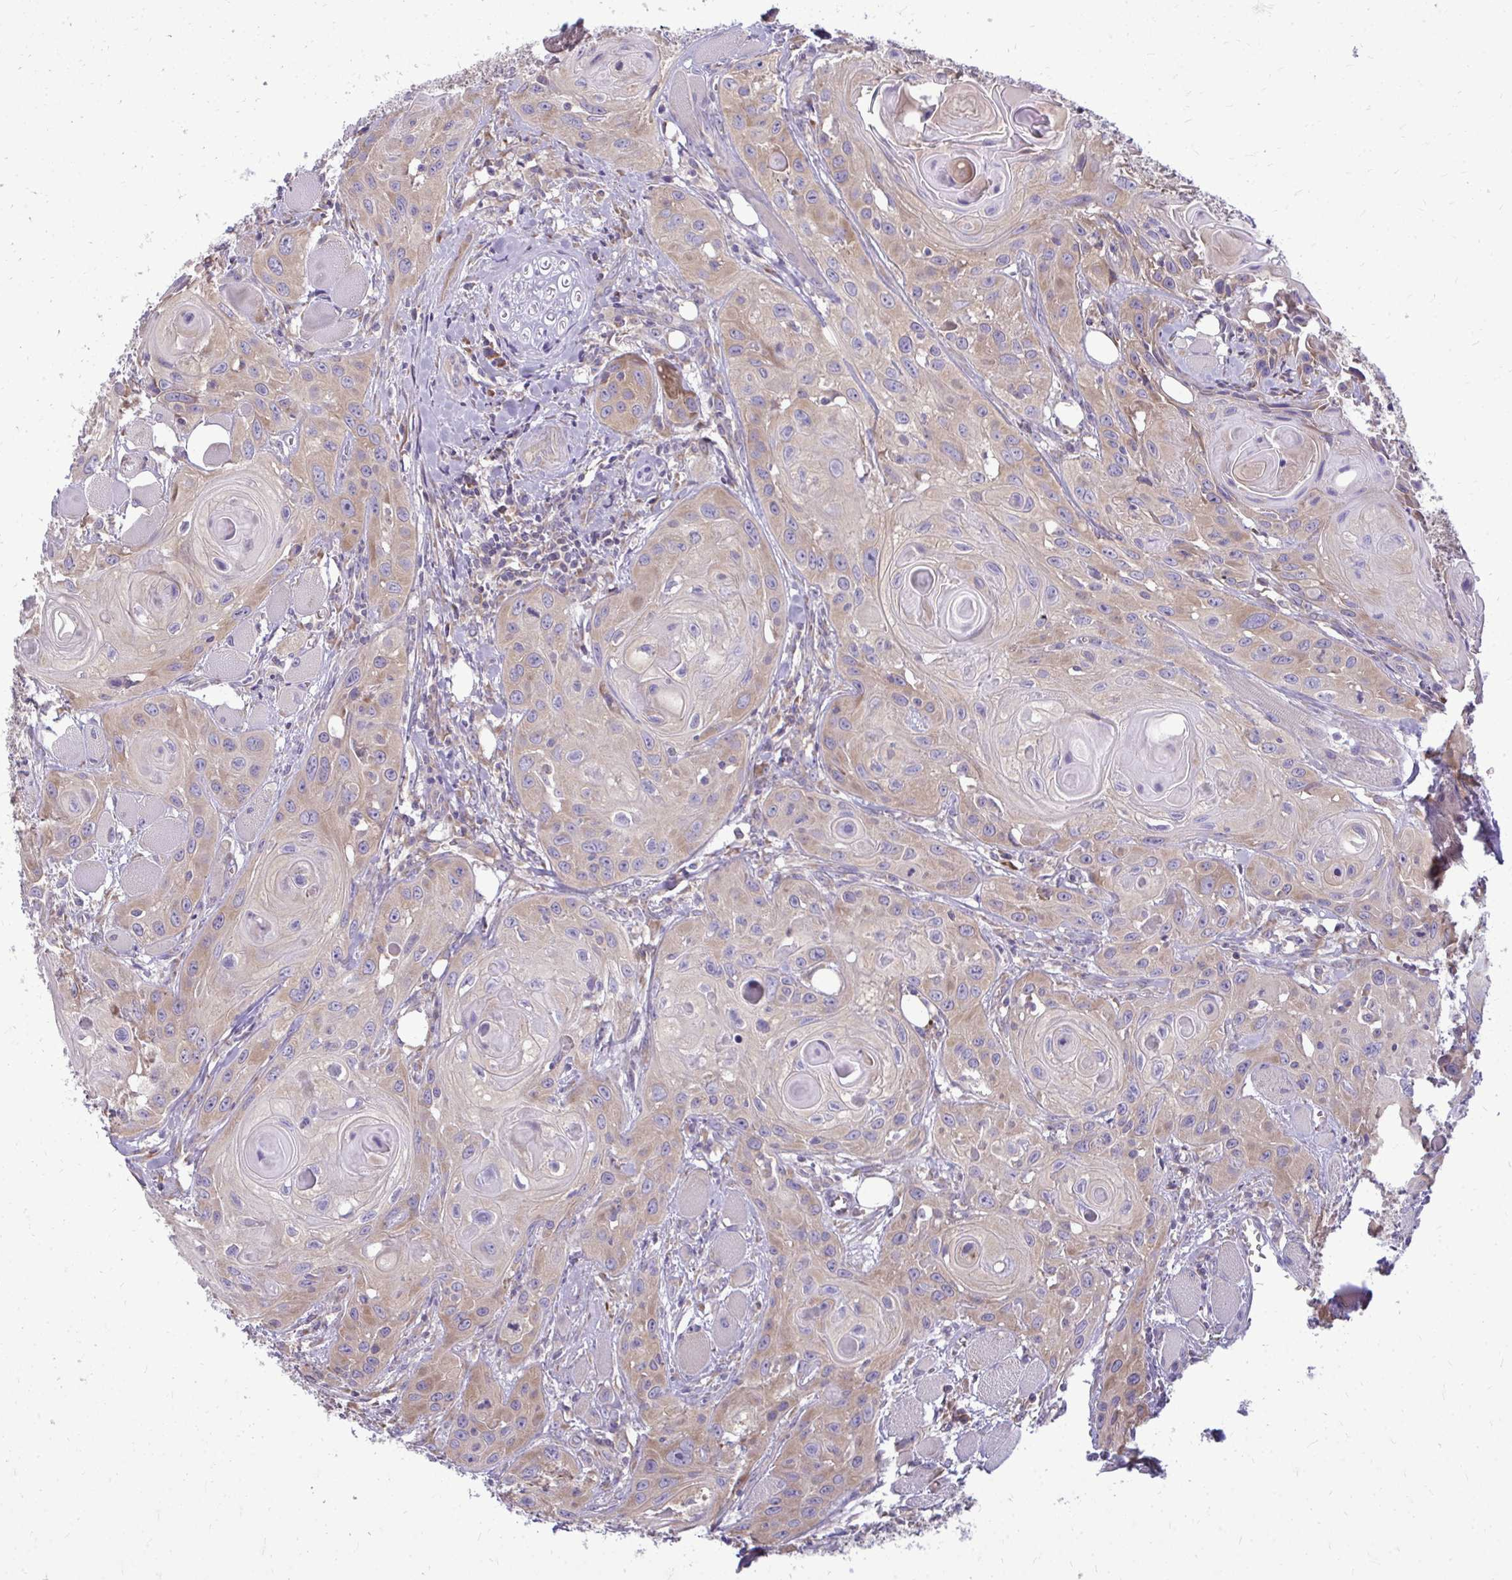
{"staining": {"intensity": "moderate", "quantity": "25%-75%", "location": "cytoplasmic/membranous"}, "tissue": "head and neck cancer", "cell_type": "Tumor cells", "image_type": "cancer", "snomed": [{"axis": "morphology", "description": "Squamous cell carcinoma, NOS"}, {"axis": "topography", "description": "Oral tissue"}, {"axis": "topography", "description": "Head-Neck"}], "caption": "Human head and neck squamous cell carcinoma stained with a brown dye demonstrates moderate cytoplasmic/membranous positive expression in about 25%-75% of tumor cells.", "gene": "RPLP2", "patient": {"sex": "male", "age": 58}}